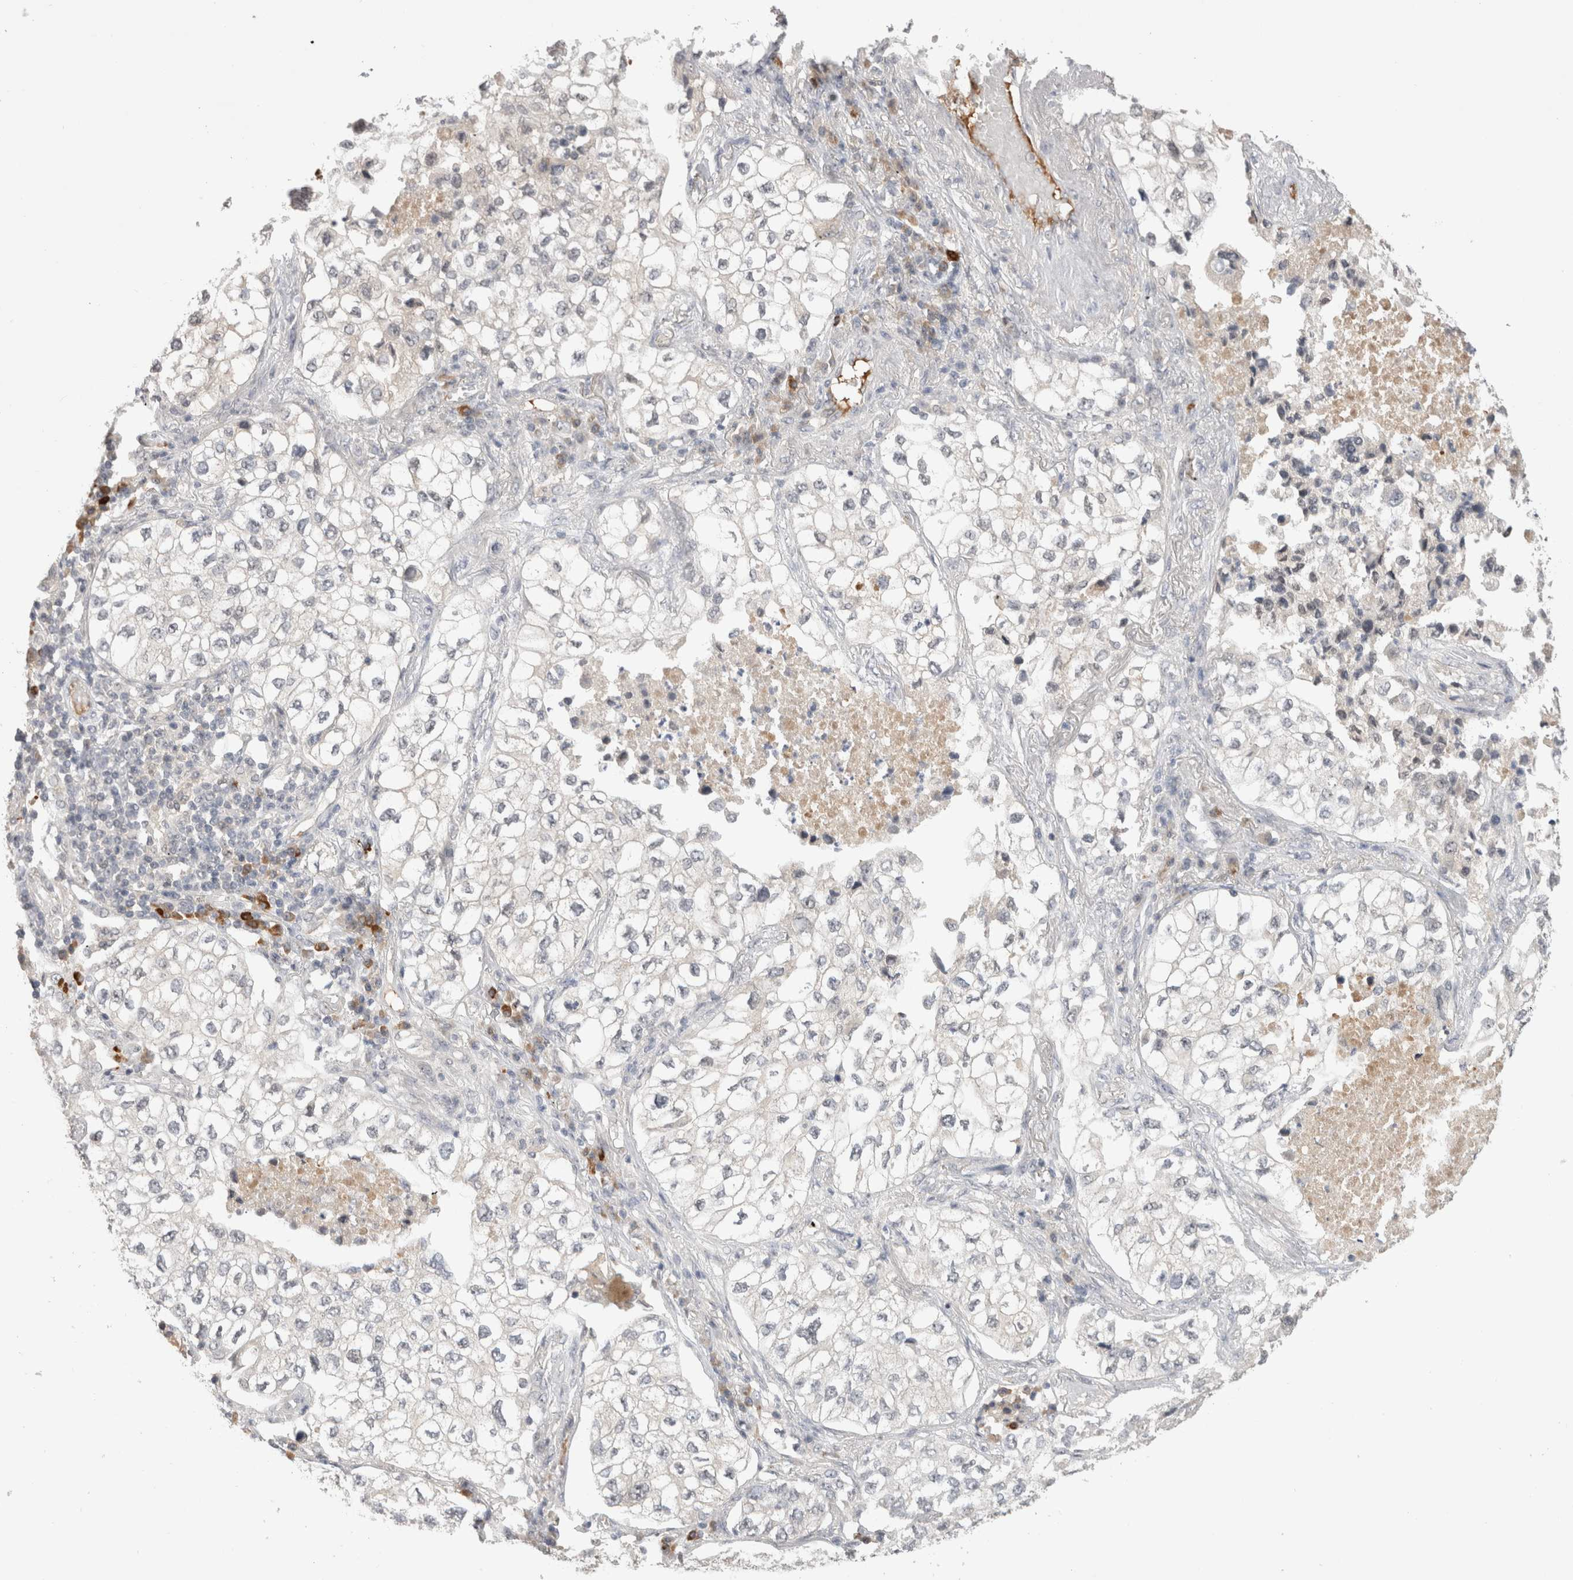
{"staining": {"intensity": "negative", "quantity": "none", "location": "none"}, "tissue": "lung cancer", "cell_type": "Tumor cells", "image_type": "cancer", "snomed": [{"axis": "morphology", "description": "Adenocarcinoma, NOS"}, {"axis": "topography", "description": "Lung"}], "caption": "Histopathology image shows no significant protein expression in tumor cells of lung adenocarcinoma.", "gene": "ZNF24", "patient": {"sex": "male", "age": 63}}